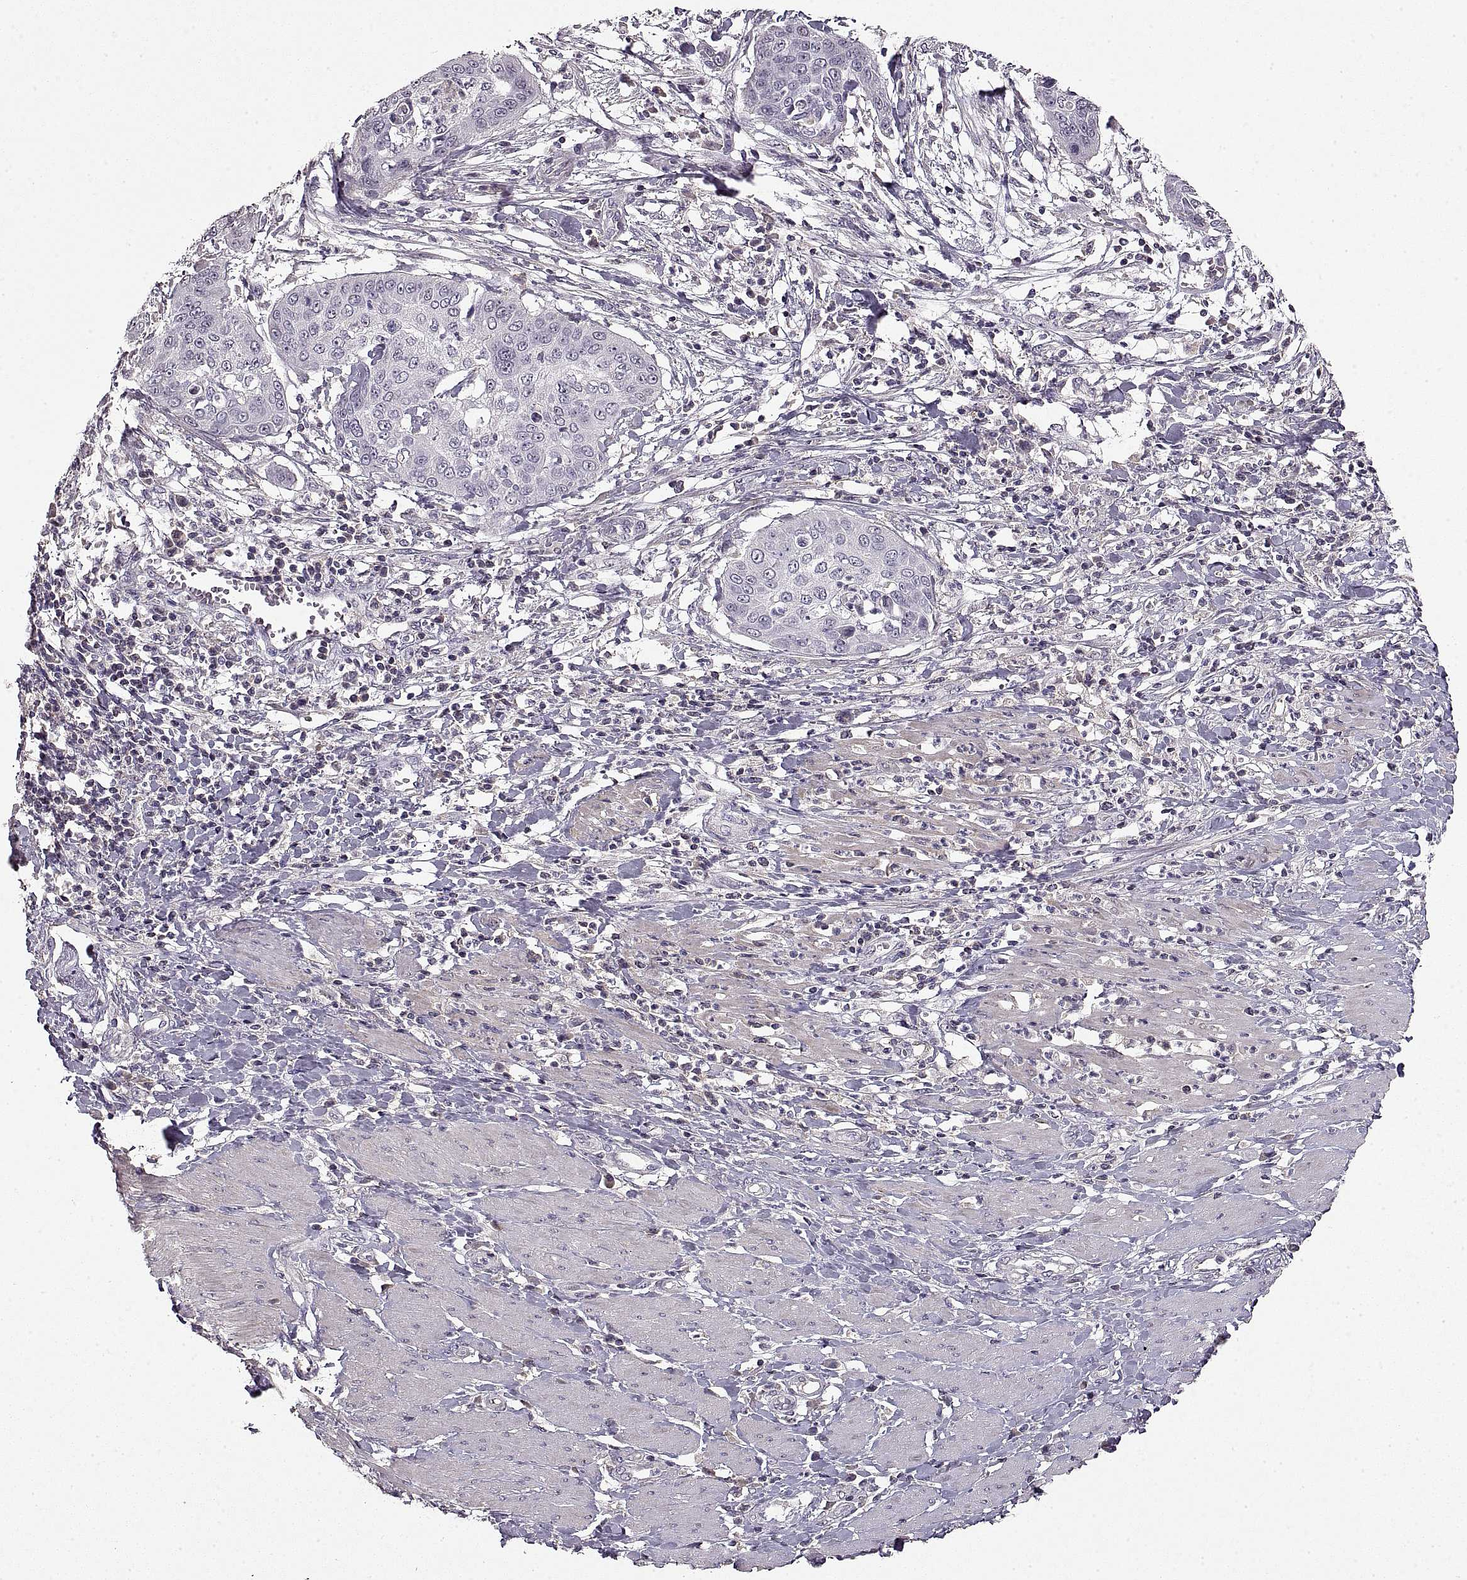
{"staining": {"intensity": "negative", "quantity": "none", "location": "none"}, "tissue": "cervical cancer", "cell_type": "Tumor cells", "image_type": "cancer", "snomed": [{"axis": "morphology", "description": "Squamous cell carcinoma, NOS"}, {"axis": "topography", "description": "Cervix"}], "caption": "High power microscopy photomicrograph of an immunohistochemistry (IHC) histopathology image of squamous cell carcinoma (cervical), revealing no significant expression in tumor cells.", "gene": "ADAM11", "patient": {"sex": "female", "age": 39}}